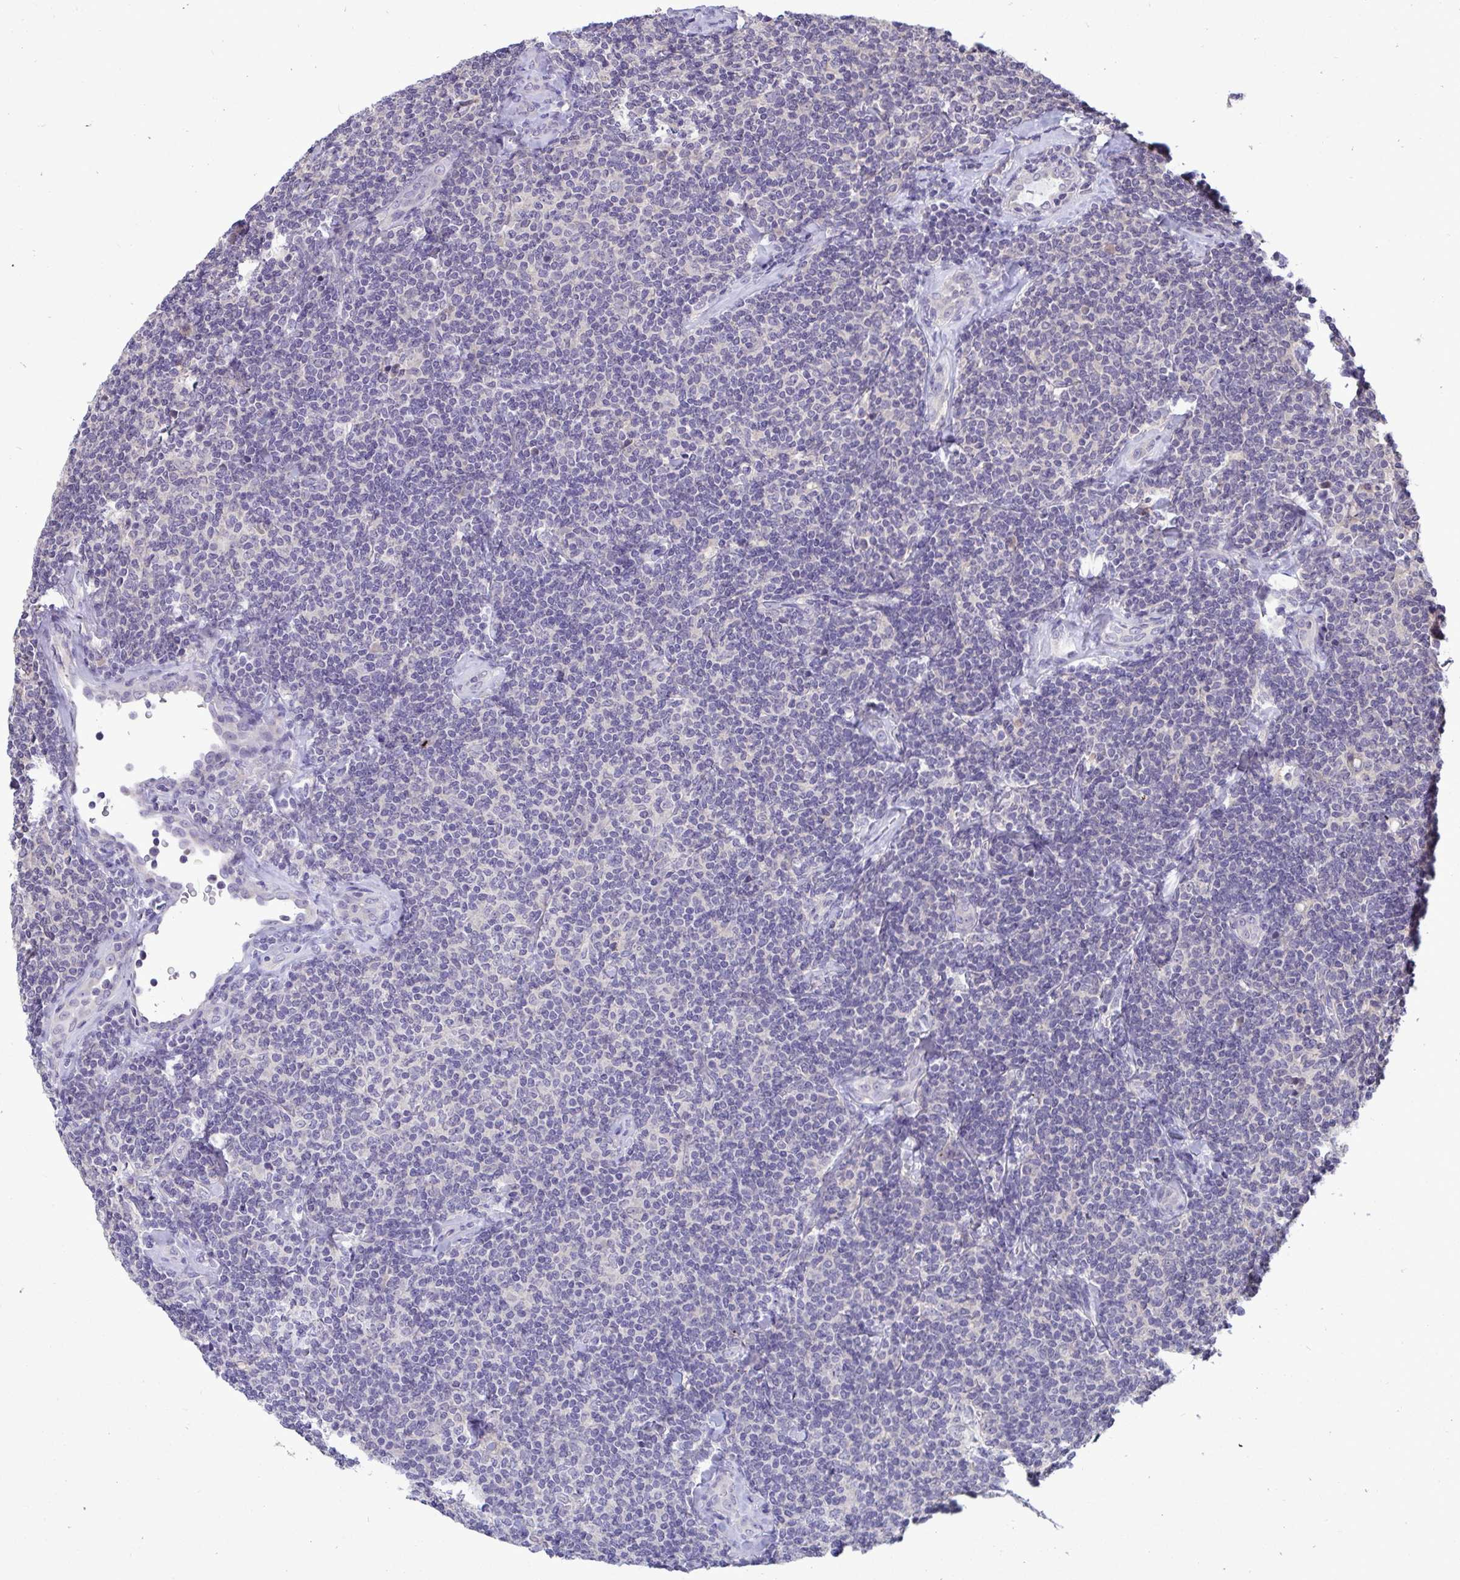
{"staining": {"intensity": "negative", "quantity": "none", "location": "none"}, "tissue": "lymphoma", "cell_type": "Tumor cells", "image_type": "cancer", "snomed": [{"axis": "morphology", "description": "Malignant lymphoma, non-Hodgkin's type, Low grade"}, {"axis": "topography", "description": "Lymph node"}], "caption": "Tumor cells are negative for protein expression in human malignant lymphoma, non-Hodgkin's type (low-grade).", "gene": "TMEM41A", "patient": {"sex": "female", "age": 56}}